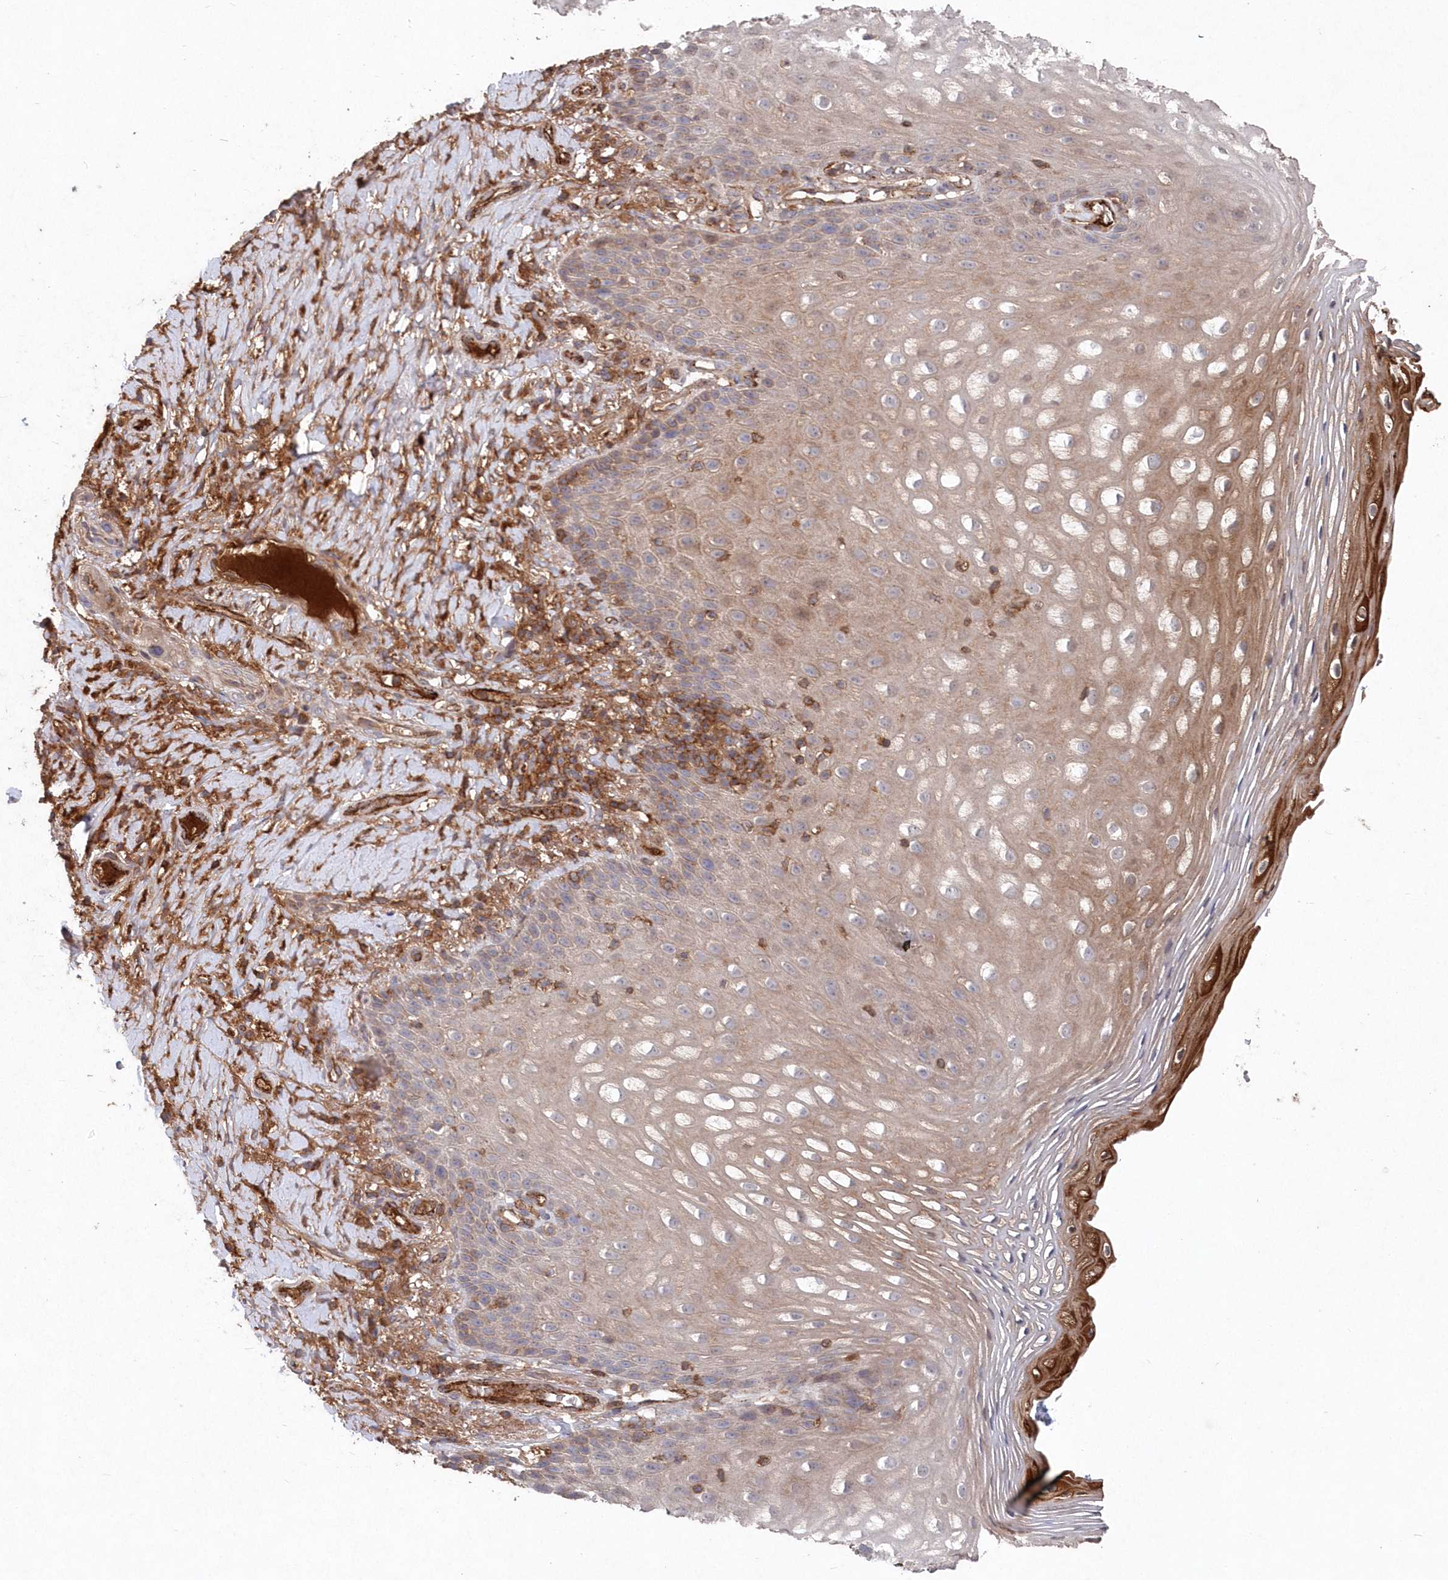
{"staining": {"intensity": "weak", "quantity": "25%-75%", "location": "cytoplasmic/membranous"}, "tissue": "vagina", "cell_type": "Squamous epithelial cells", "image_type": "normal", "snomed": [{"axis": "morphology", "description": "Normal tissue, NOS"}, {"axis": "topography", "description": "Vagina"}], "caption": "Weak cytoplasmic/membranous staining for a protein is present in about 25%-75% of squamous epithelial cells of benign vagina using immunohistochemistry (IHC).", "gene": "ABHD14B", "patient": {"sex": "female", "age": 60}}